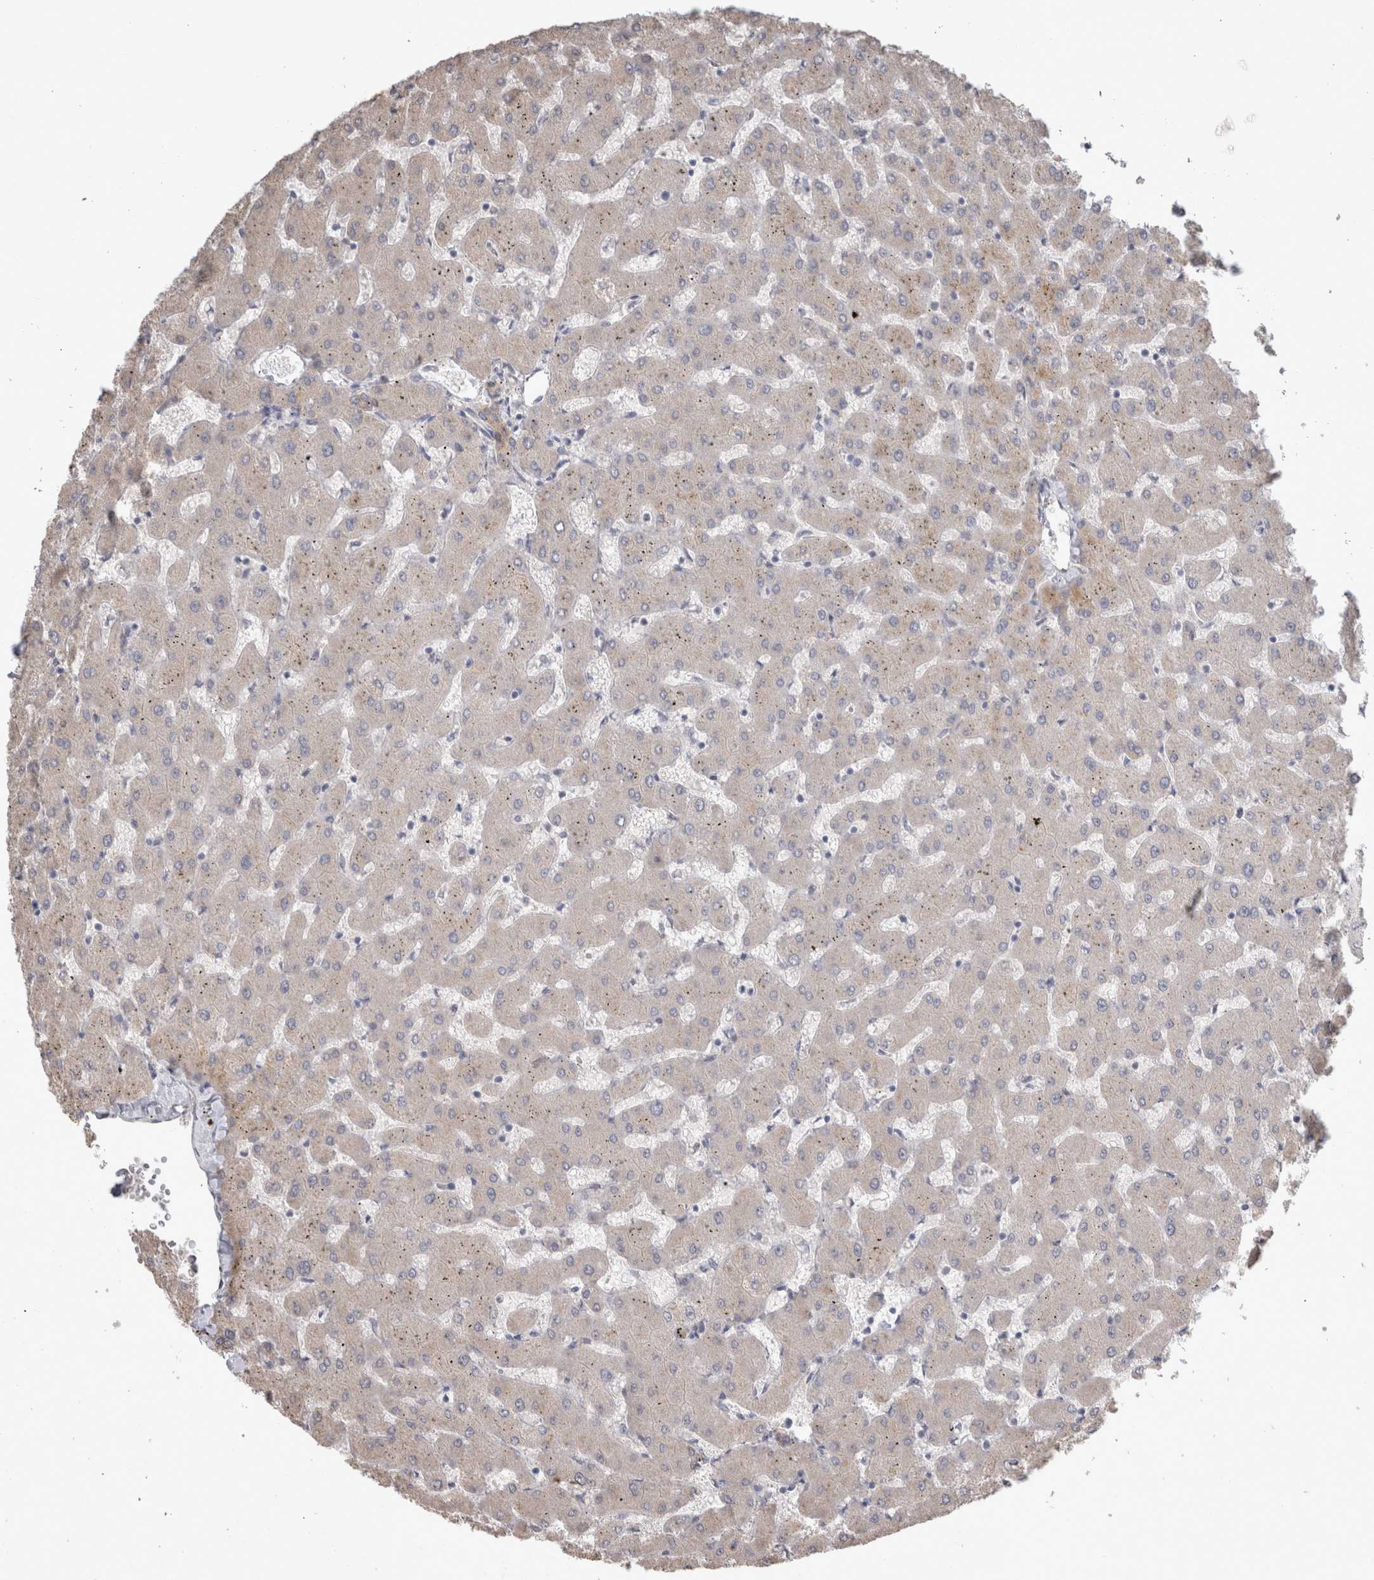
{"staining": {"intensity": "negative", "quantity": "none", "location": "none"}, "tissue": "liver", "cell_type": "Cholangiocytes", "image_type": "normal", "snomed": [{"axis": "morphology", "description": "Normal tissue, NOS"}, {"axis": "topography", "description": "Liver"}], "caption": "DAB (3,3'-diaminobenzidine) immunohistochemical staining of benign liver displays no significant staining in cholangiocytes. (DAB immunohistochemistry (IHC) with hematoxylin counter stain).", "gene": "NAALADL2", "patient": {"sex": "female", "age": 63}}